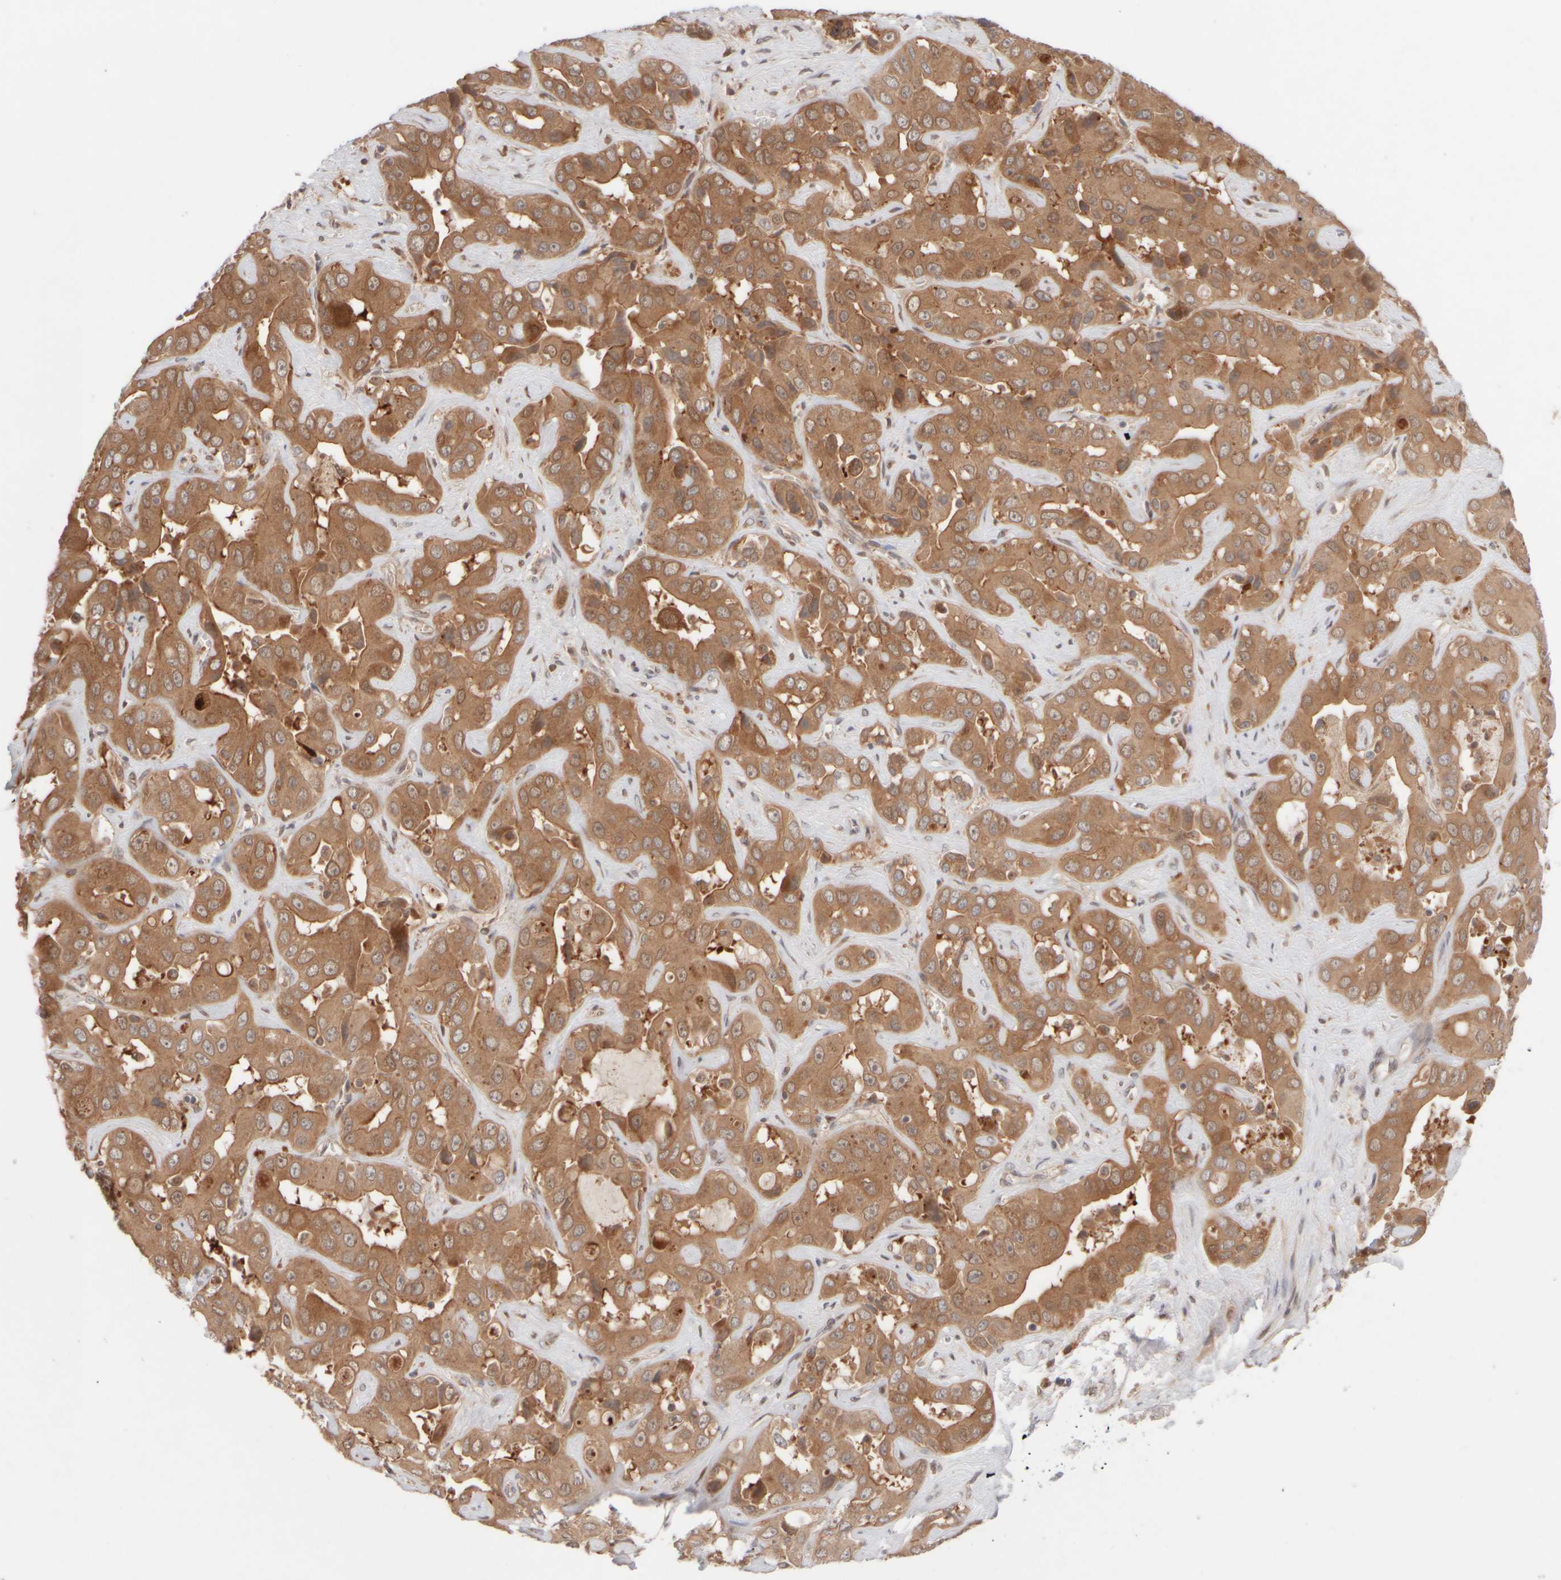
{"staining": {"intensity": "moderate", "quantity": ">75%", "location": "cytoplasmic/membranous"}, "tissue": "liver cancer", "cell_type": "Tumor cells", "image_type": "cancer", "snomed": [{"axis": "morphology", "description": "Cholangiocarcinoma"}, {"axis": "topography", "description": "Liver"}], "caption": "Immunohistochemistry (IHC) staining of liver cancer, which exhibits medium levels of moderate cytoplasmic/membranous positivity in approximately >75% of tumor cells indicating moderate cytoplasmic/membranous protein staining. The staining was performed using DAB (3,3'-diaminobenzidine) (brown) for protein detection and nuclei were counterstained in hematoxylin (blue).", "gene": "GCN1", "patient": {"sex": "female", "age": 52}}